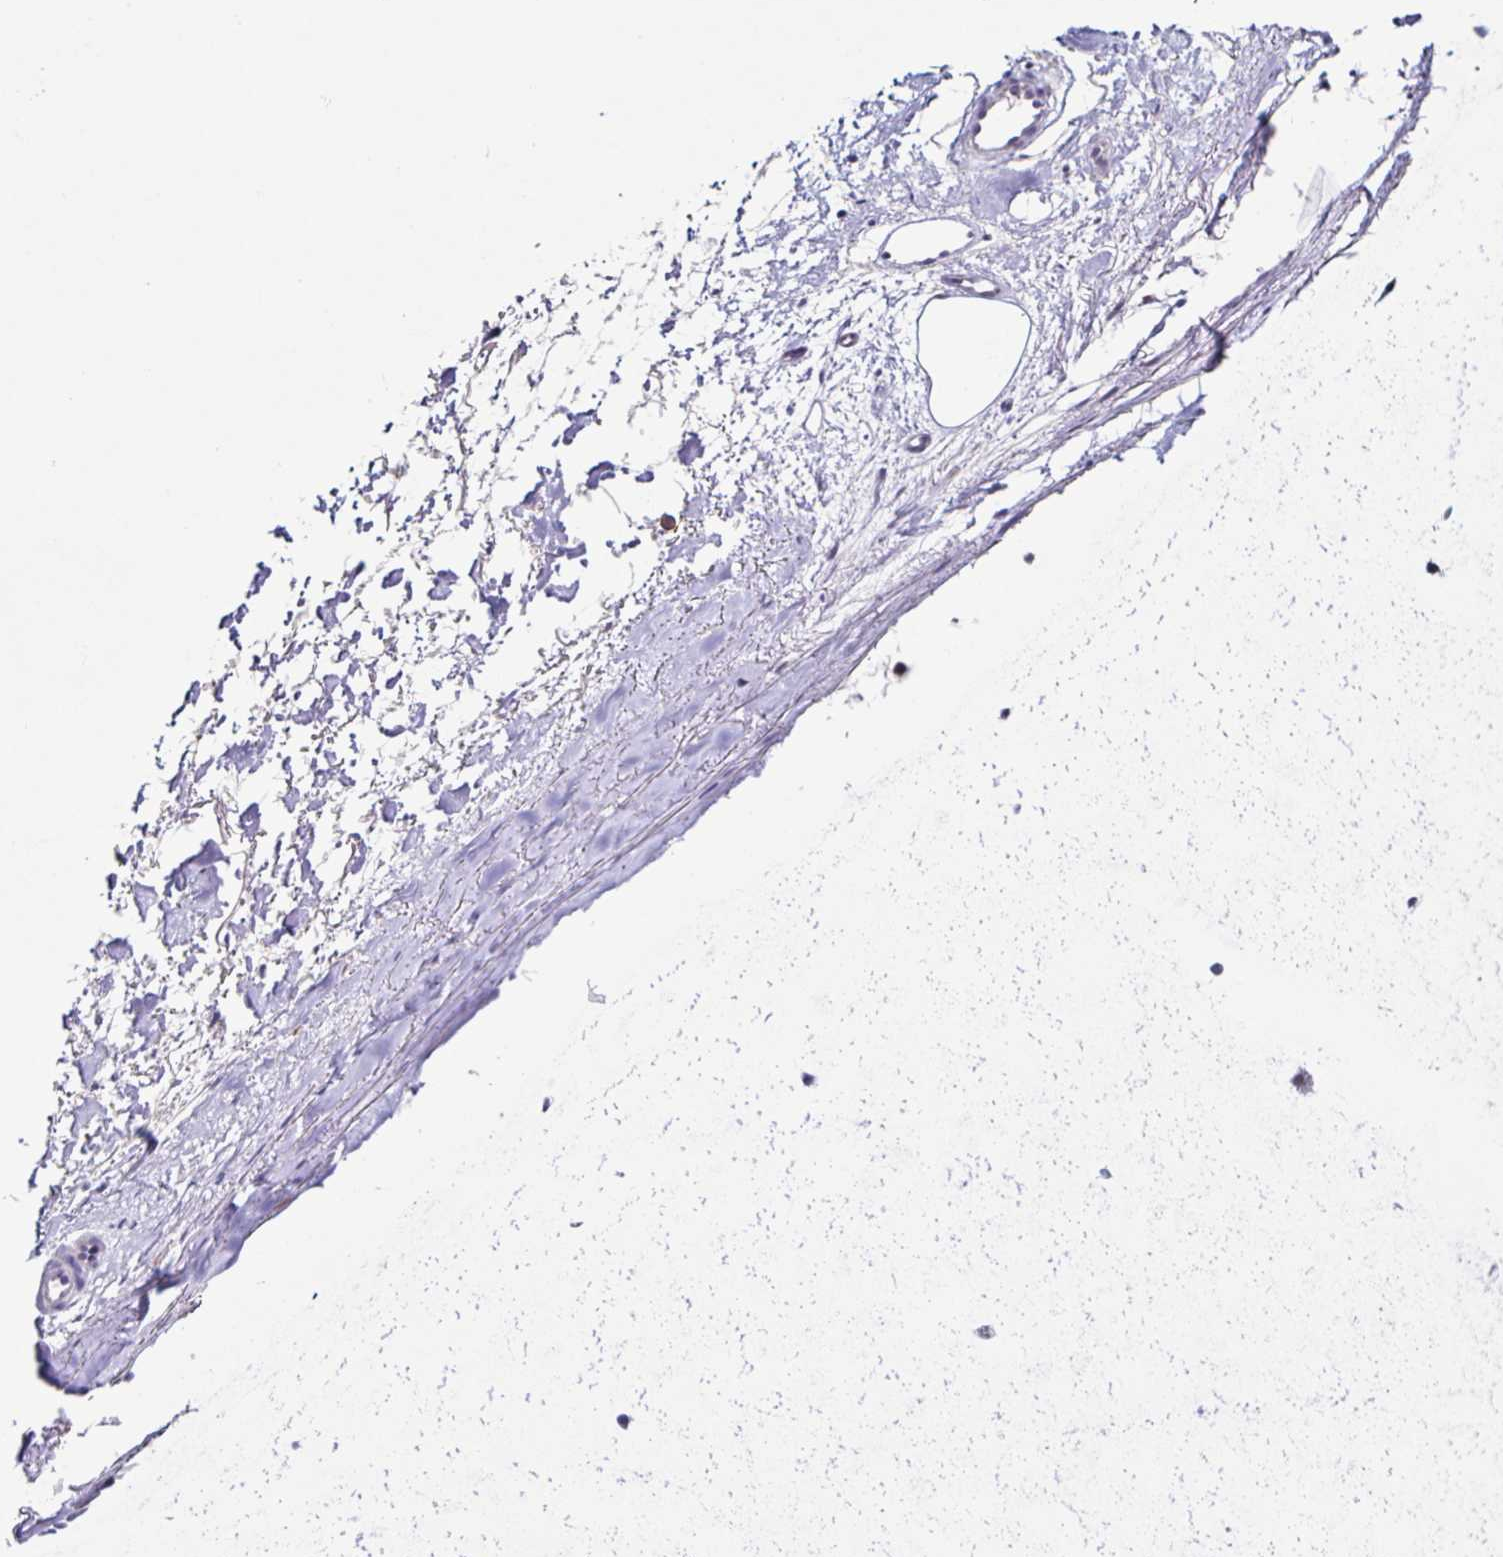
{"staining": {"intensity": "negative", "quantity": "none", "location": "none"}, "tissue": "adipose tissue", "cell_type": "Adipocytes", "image_type": "normal", "snomed": [{"axis": "morphology", "description": "Normal tissue, NOS"}, {"axis": "topography", "description": "Cartilage tissue"}], "caption": "Adipose tissue stained for a protein using immunohistochemistry (IHC) shows no expression adipocytes.", "gene": "STPG4", "patient": {"sex": "male", "age": 65}}